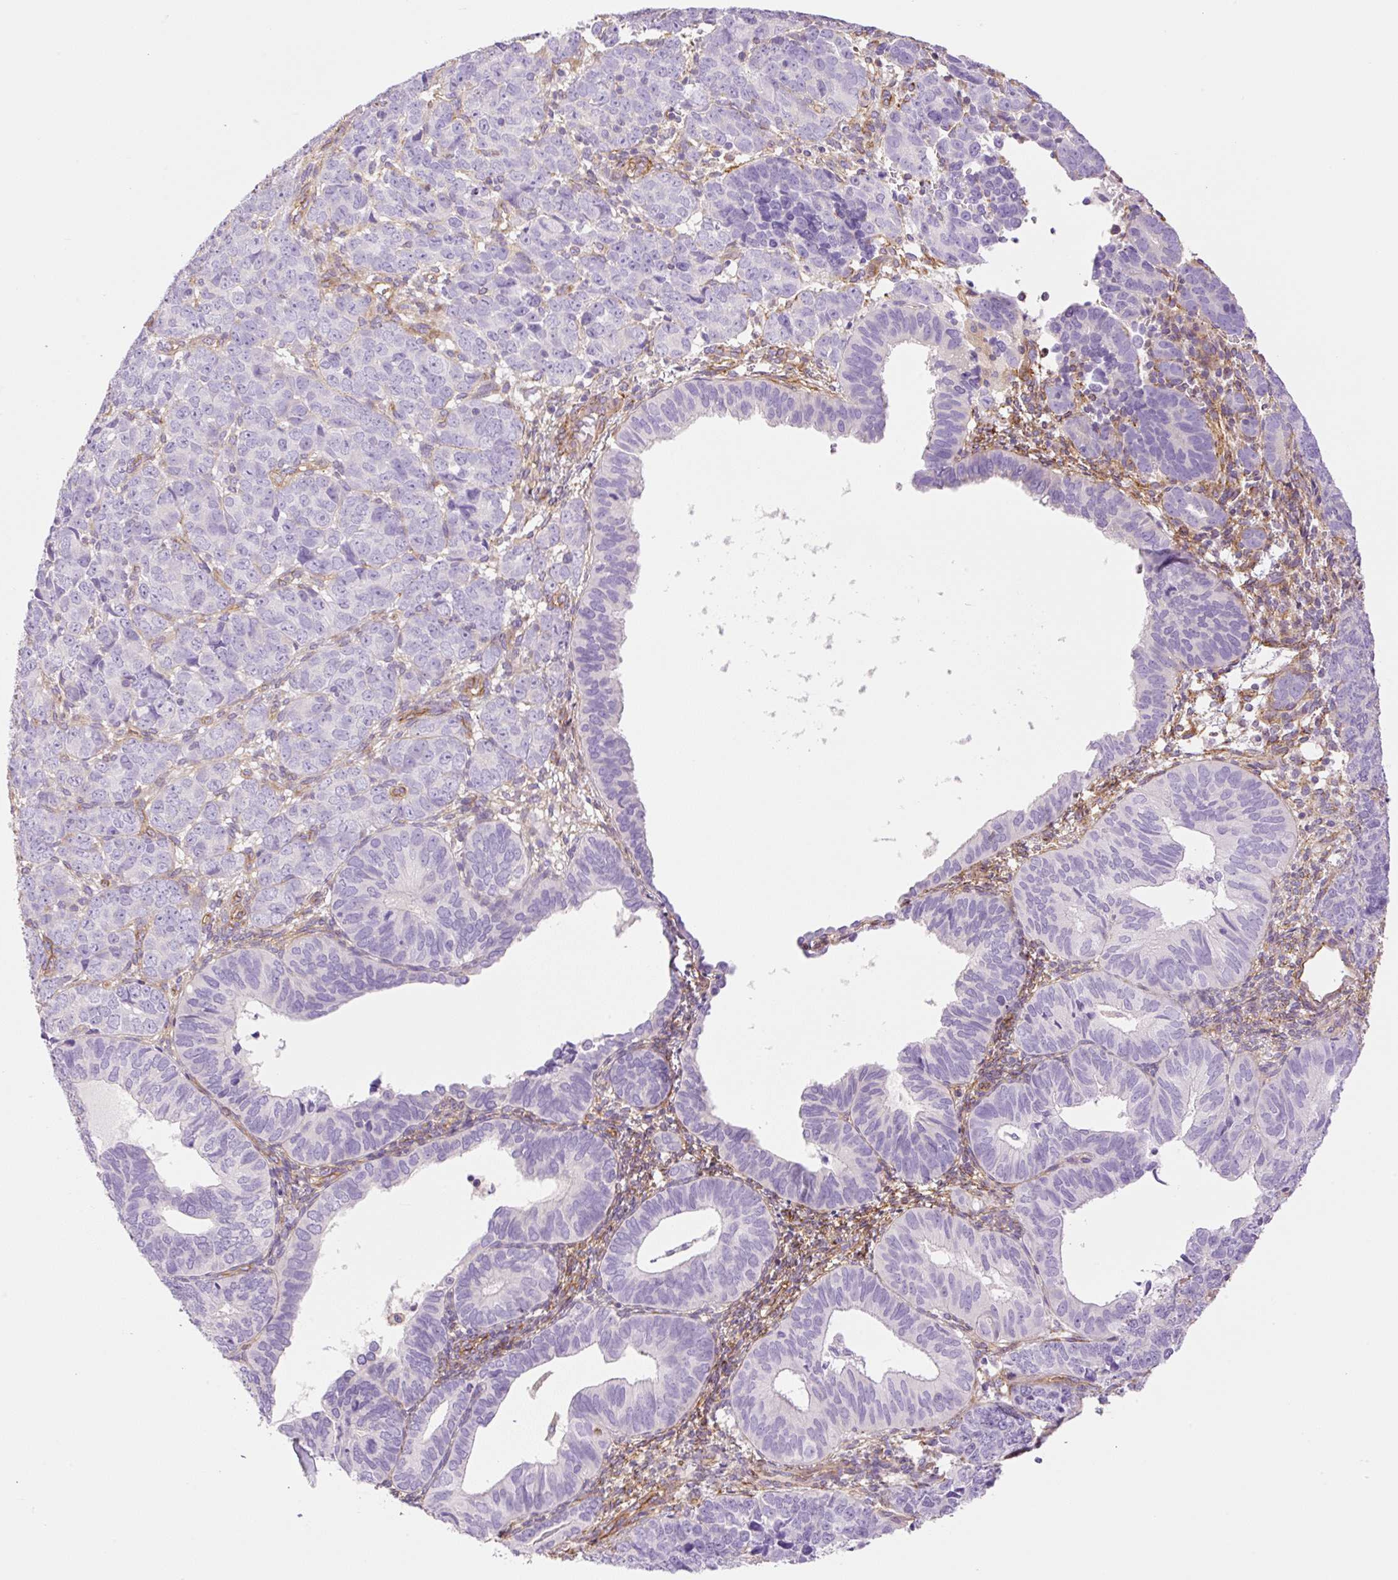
{"staining": {"intensity": "negative", "quantity": "none", "location": "none"}, "tissue": "endometrial cancer", "cell_type": "Tumor cells", "image_type": "cancer", "snomed": [{"axis": "morphology", "description": "Adenocarcinoma, NOS"}, {"axis": "topography", "description": "Endometrium"}], "caption": "Immunohistochemistry (IHC) photomicrograph of endometrial cancer stained for a protein (brown), which reveals no staining in tumor cells. Brightfield microscopy of immunohistochemistry stained with DAB (brown) and hematoxylin (blue), captured at high magnification.", "gene": "EHD3", "patient": {"sex": "female", "age": 82}}